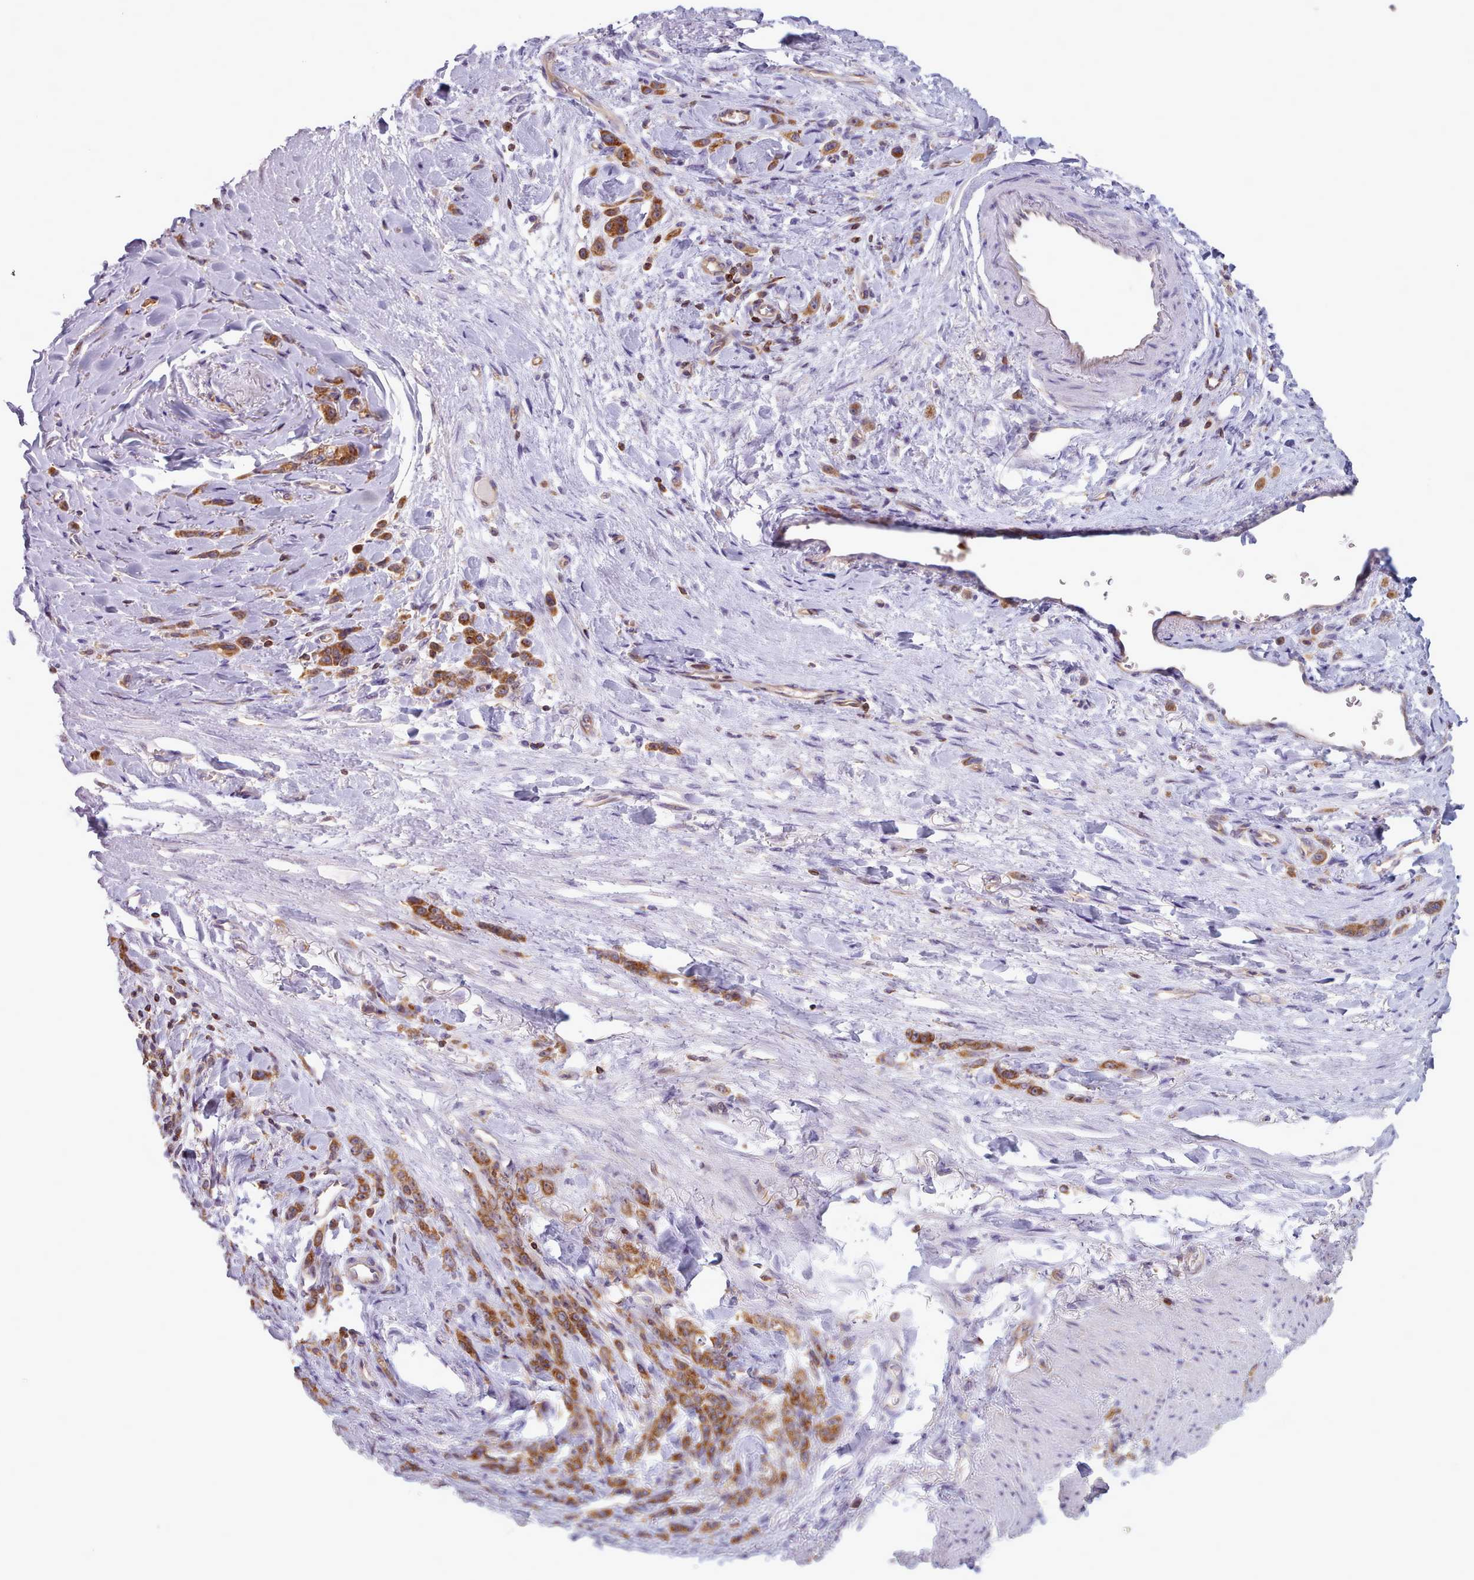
{"staining": {"intensity": "moderate", "quantity": ">75%", "location": "cytoplasmic/membranous"}, "tissue": "stomach cancer", "cell_type": "Tumor cells", "image_type": "cancer", "snomed": [{"axis": "morphology", "description": "Normal tissue, NOS"}, {"axis": "morphology", "description": "Adenocarcinoma, NOS"}, {"axis": "topography", "description": "Stomach"}], "caption": "Adenocarcinoma (stomach) stained for a protein (brown) demonstrates moderate cytoplasmic/membranous positive staining in about >75% of tumor cells.", "gene": "CRYBG1", "patient": {"sex": "male", "age": 82}}